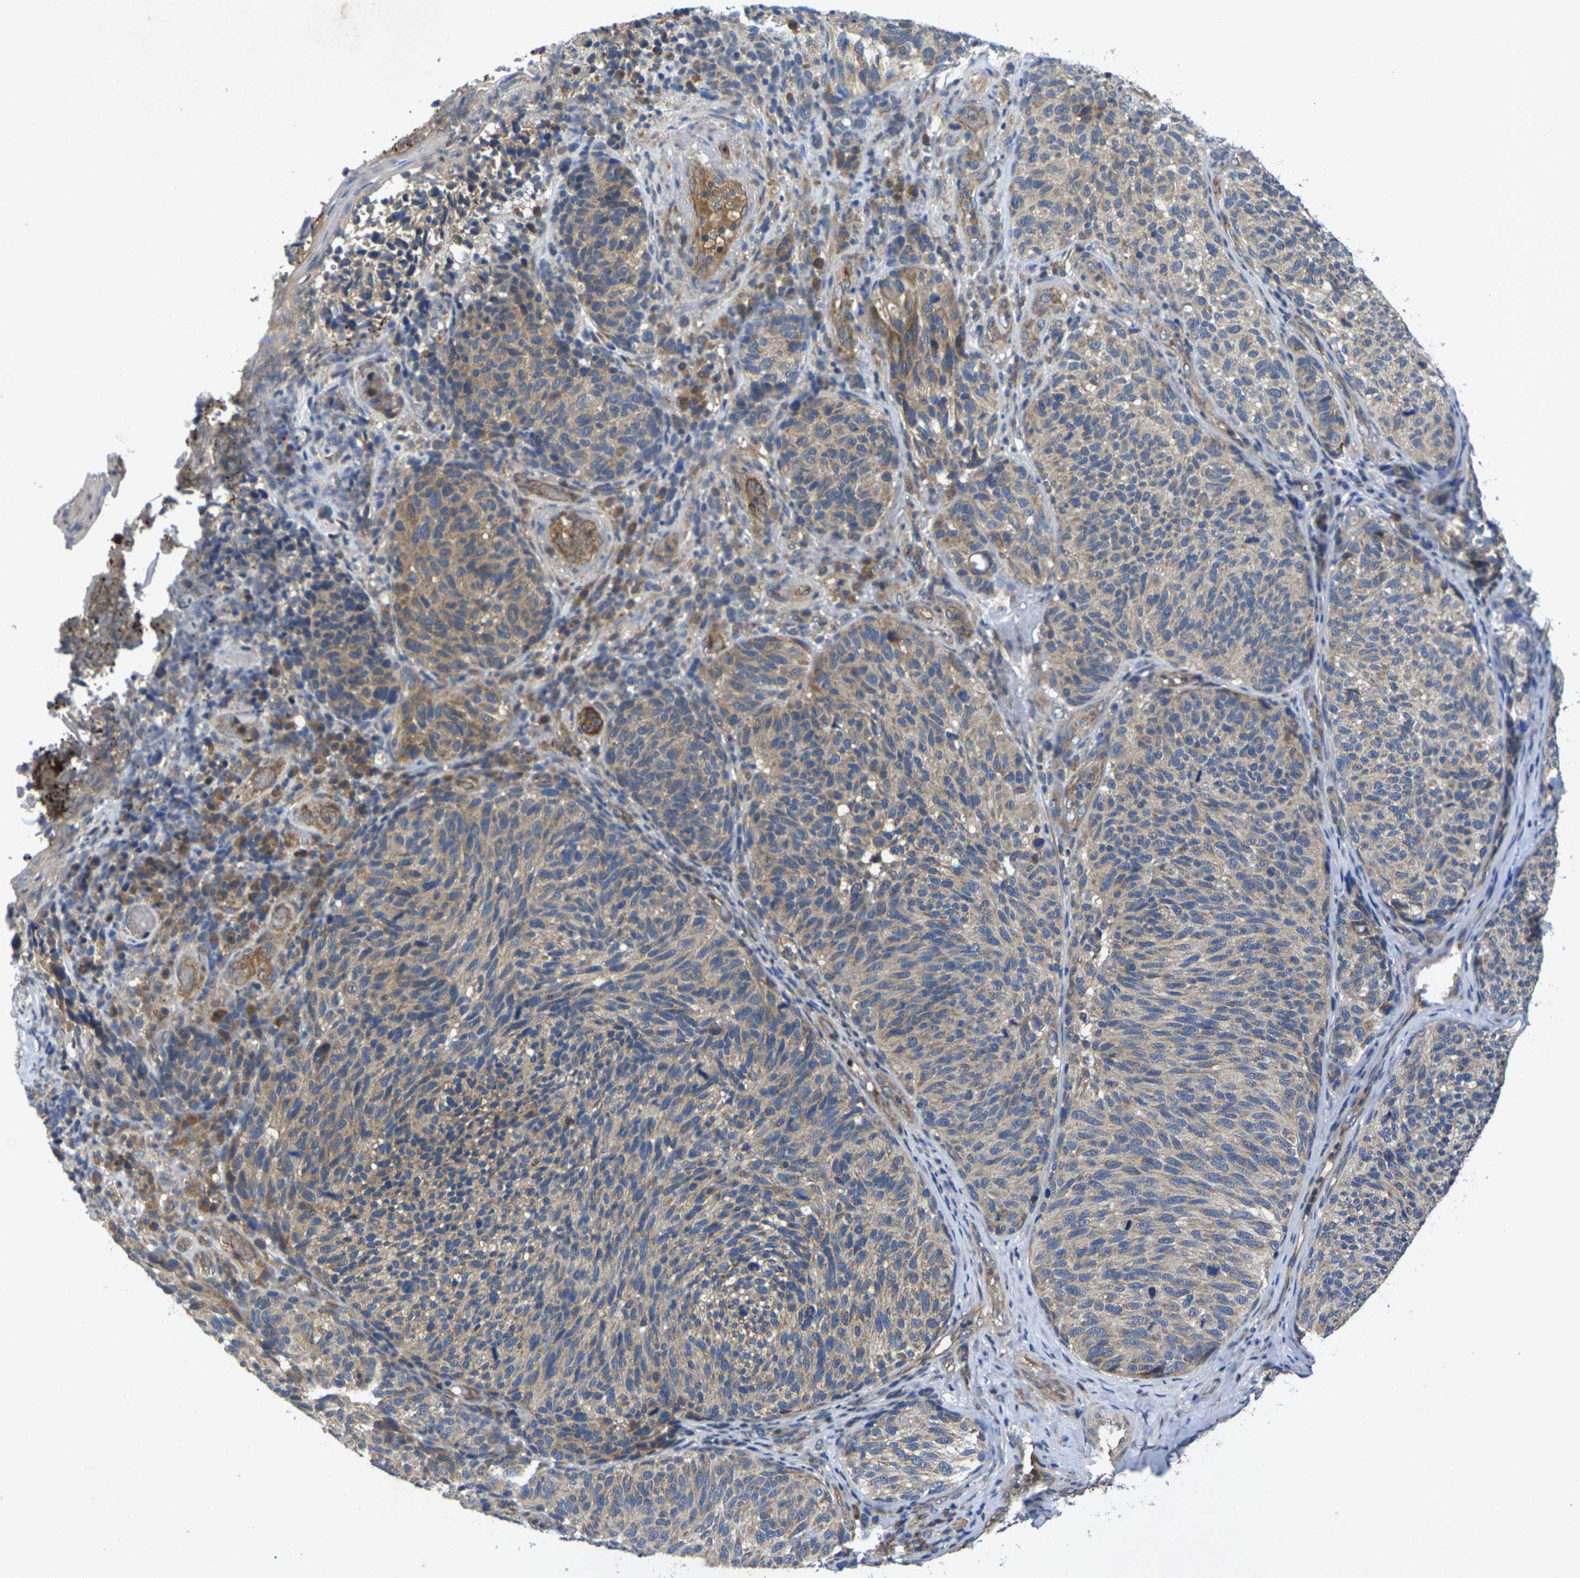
{"staining": {"intensity": "weak", "quantity": ">75%", "location": "cytoplasmic/membranous"}, "tissue": "melanoma", "cell_type": "Tumor cells", "image_type": "cancer", "snomed": [{"axis": "morphology", "description": "Malignant melanoma, NOS"}, {"axis": "topography", "description": "Skin"}], "caption": "Immunohistochemistry (DAB (3,3'-diaminobenzidine)) staining of malignant melanoma displays weak cytoplasmic/membranous protein expression in about >75% of tumor cells.", "gene": "KIF1B", "patient": {"sex": "female", "age": 73}}